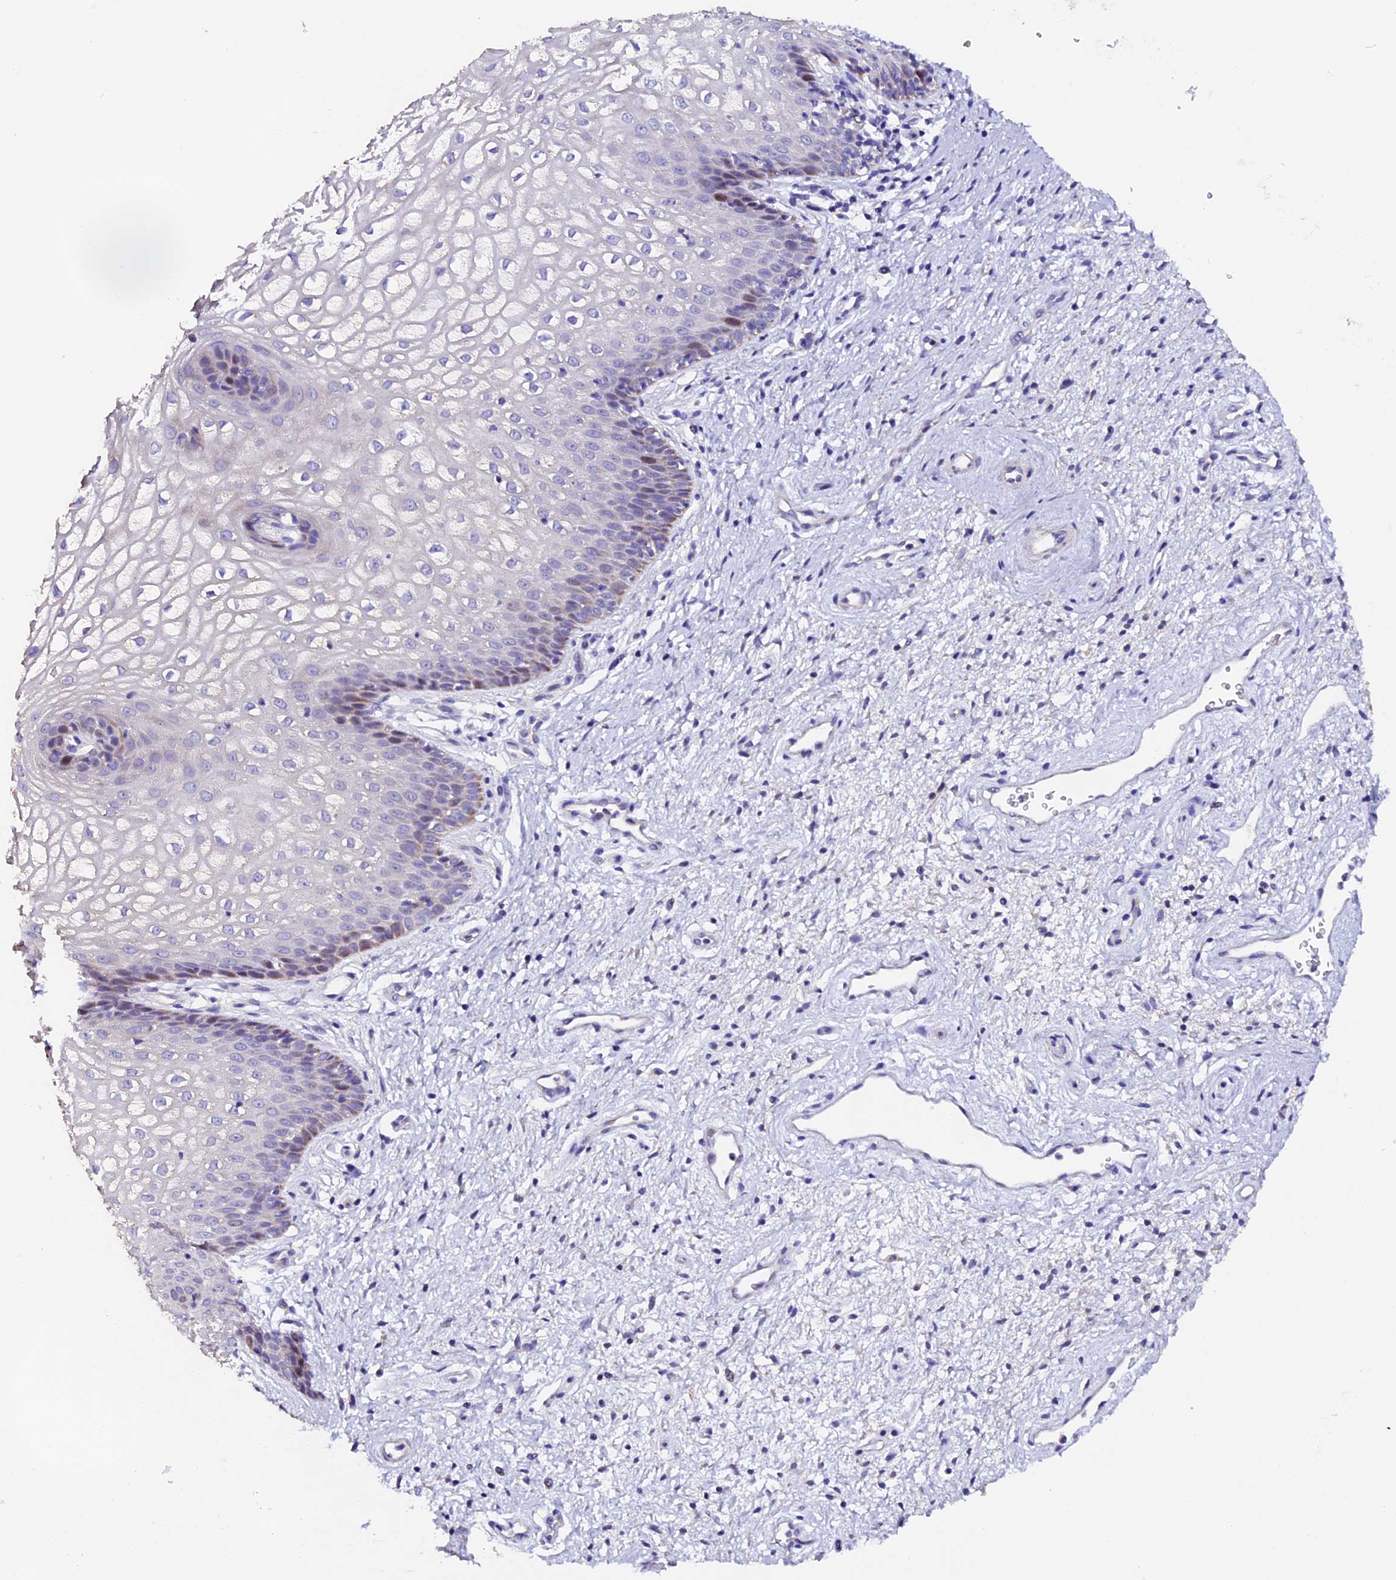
{"staining": {"intensity": "moderate", "quantity": "<25%", "location": "cytoplasmic/membranous"}, "tissue": "vagina", "cell_type": "Squamous epithelial cells", "image_type": "normal", "snomed": [{"axis": "morphology", "description": "Normal tissue, NOS"}, {"axis": "topography", "description": "Vagina"}], "caption": "Immunohistochemical staining of normal human vagina demonstrates low levels of moderate cytoplasmic/membranous positivity in about <25% of squamous epithelial cells.", "gene": "FBXW9", "patient": {"sex": "female", "age": 34}}